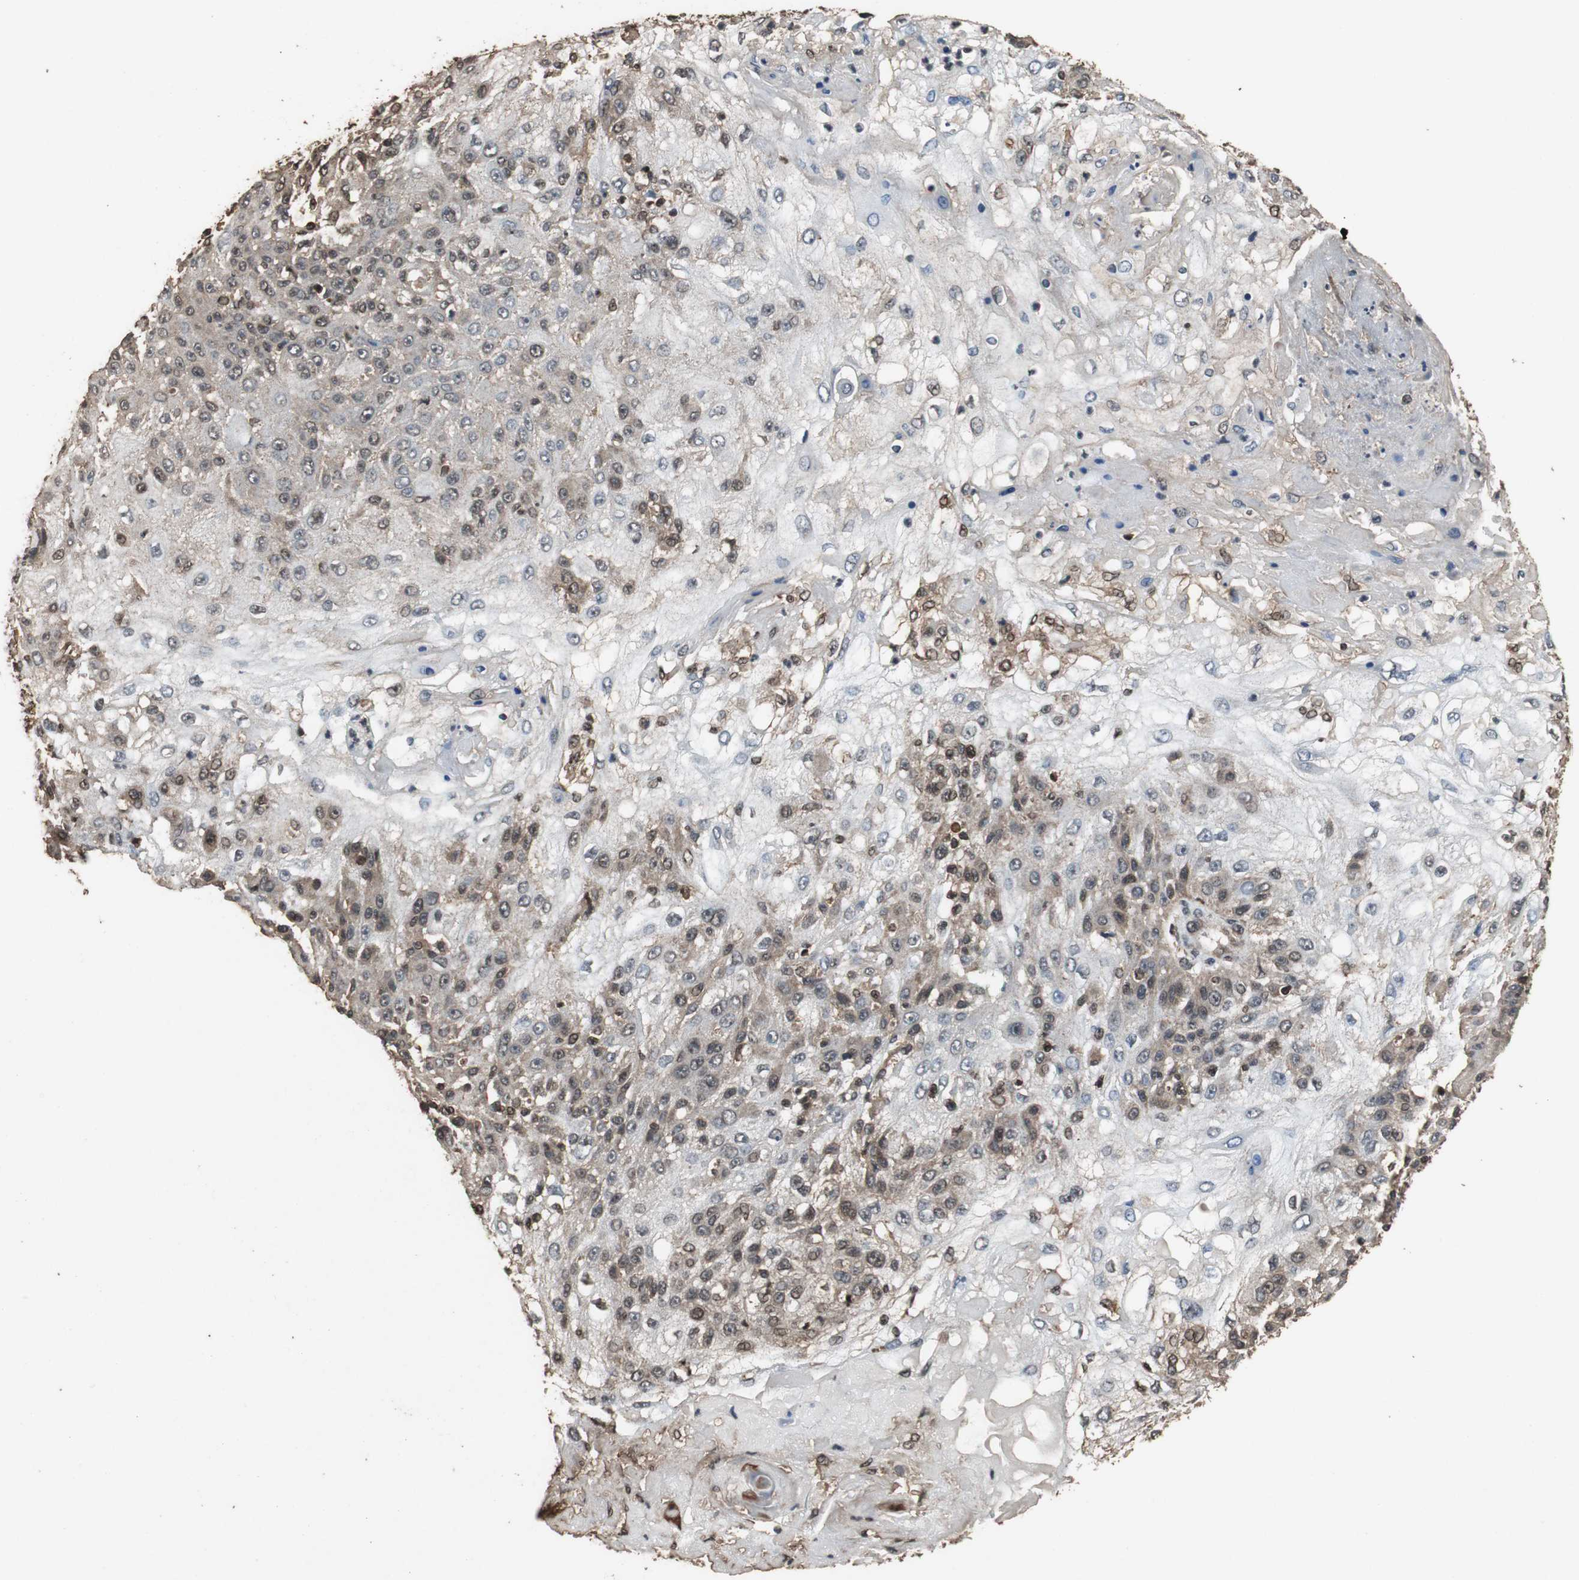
{"staining": {"intensity": "strong", "quantity": ">75%", "location": "cytoplasmic/membranous,nuclear"}, "tissue": "skin cancer", "cell_type": "Tumor cells", "image_type": "cancer", "snomed": [{"axis": "morphology", "description": "Normal tissue, NOS"}, {"axis": "morphology", "description": "Squamous cell carcinoma, NOS"}, {"axis": "topography", "description": "Skin"}], "caption": "Human skin squamous cell carcinoma stained with a protein marker demonstrates strong staining in tumor cells.", "gene": "ZNF18", "patient": {"sex": "female", "age": 83}}